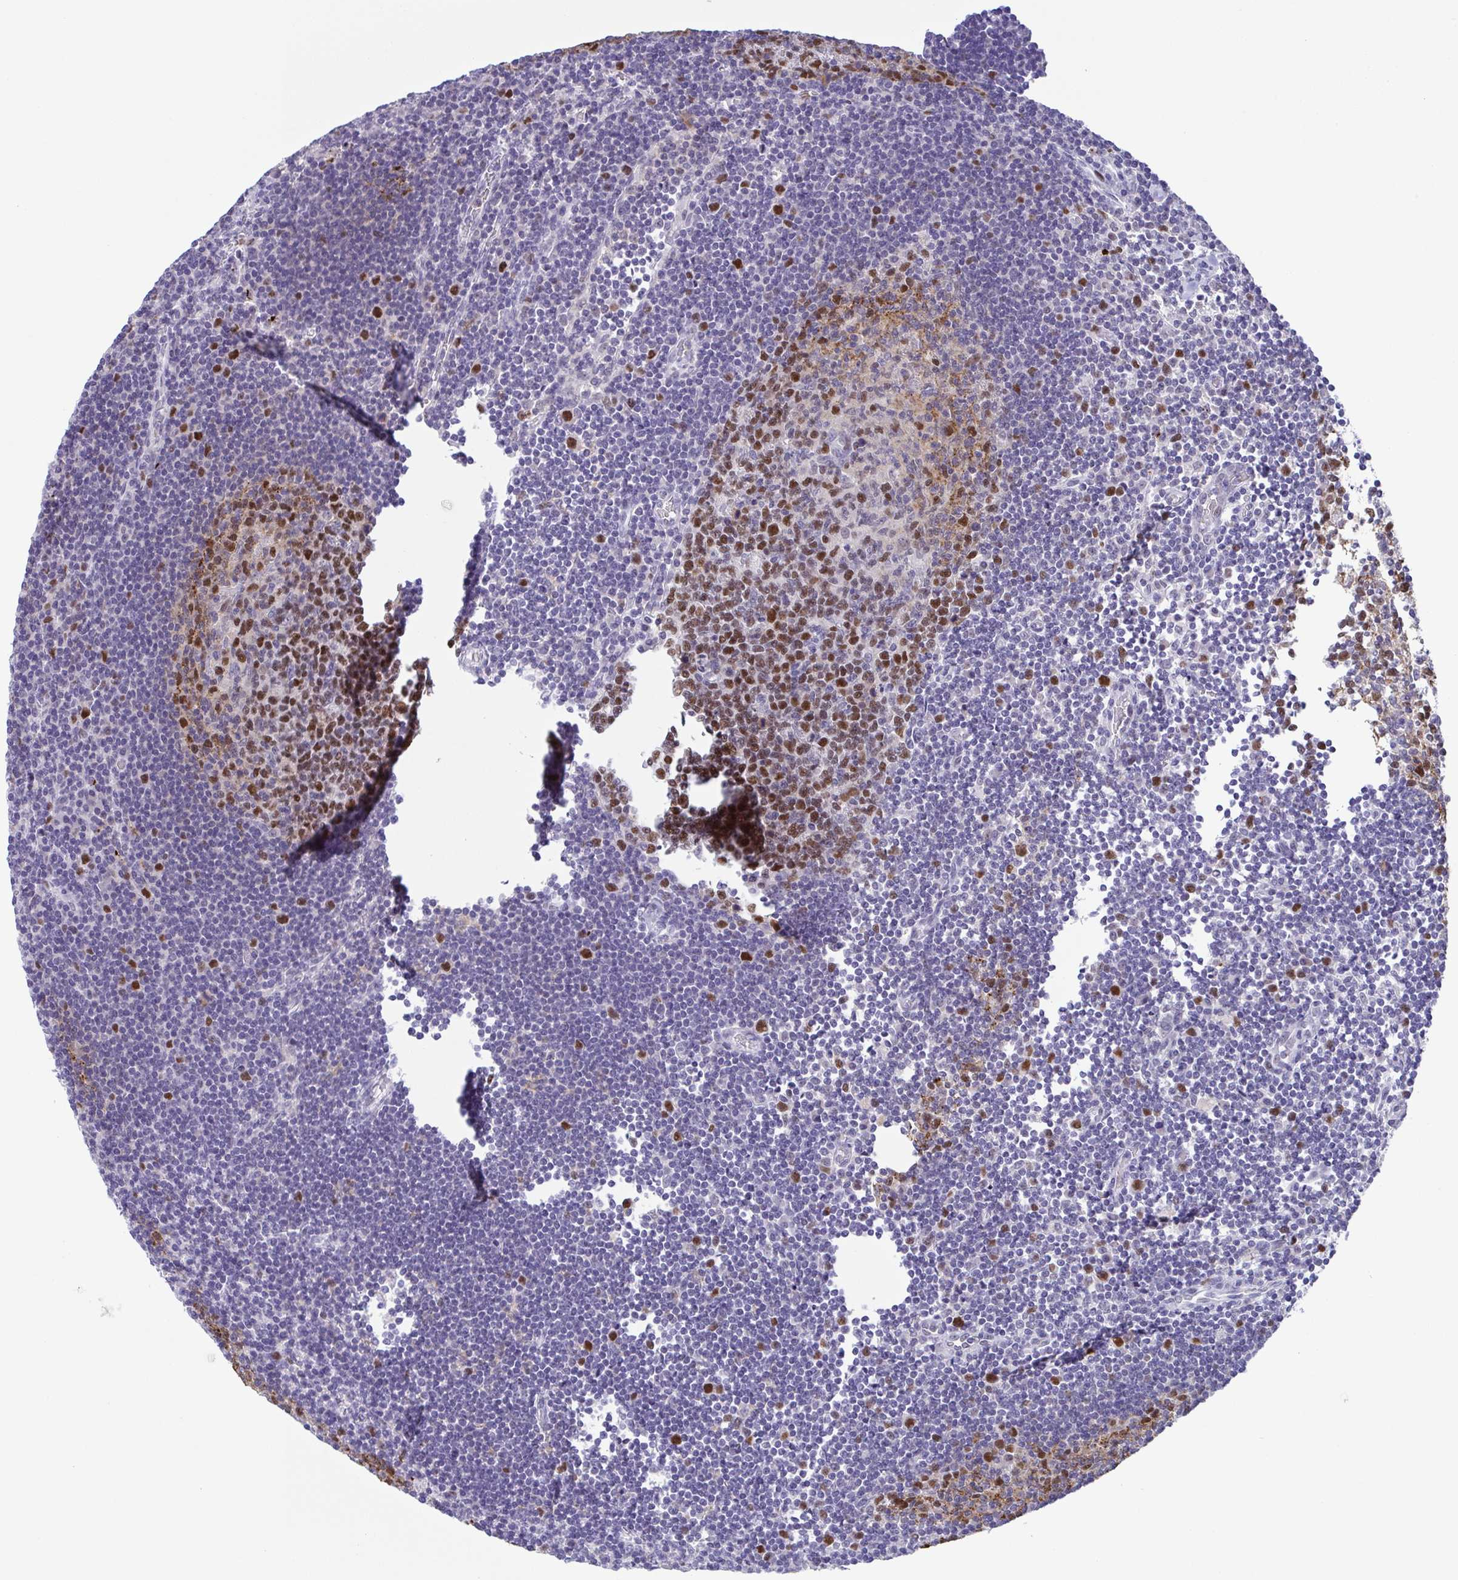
{"staining": {"intensity": "moderate", "quantity": ">75%", "location": "nuclear"}, "tissue": "lymph node", "cell_type": "Germinal center cells", "image_type": "normal", "snomed": [{"axis": "morphology", "description": "Normal tissue, NOS"}, {"axis": "topography", "description": "Lymph node"}], "caption": "Moderate nuclear positivity for a protein is appreciated in approximately >75% of germinal center cells of normal lymph node using IHC.", "gene": "TIPIN", "patient": {"sex": "male", "age": 67}}